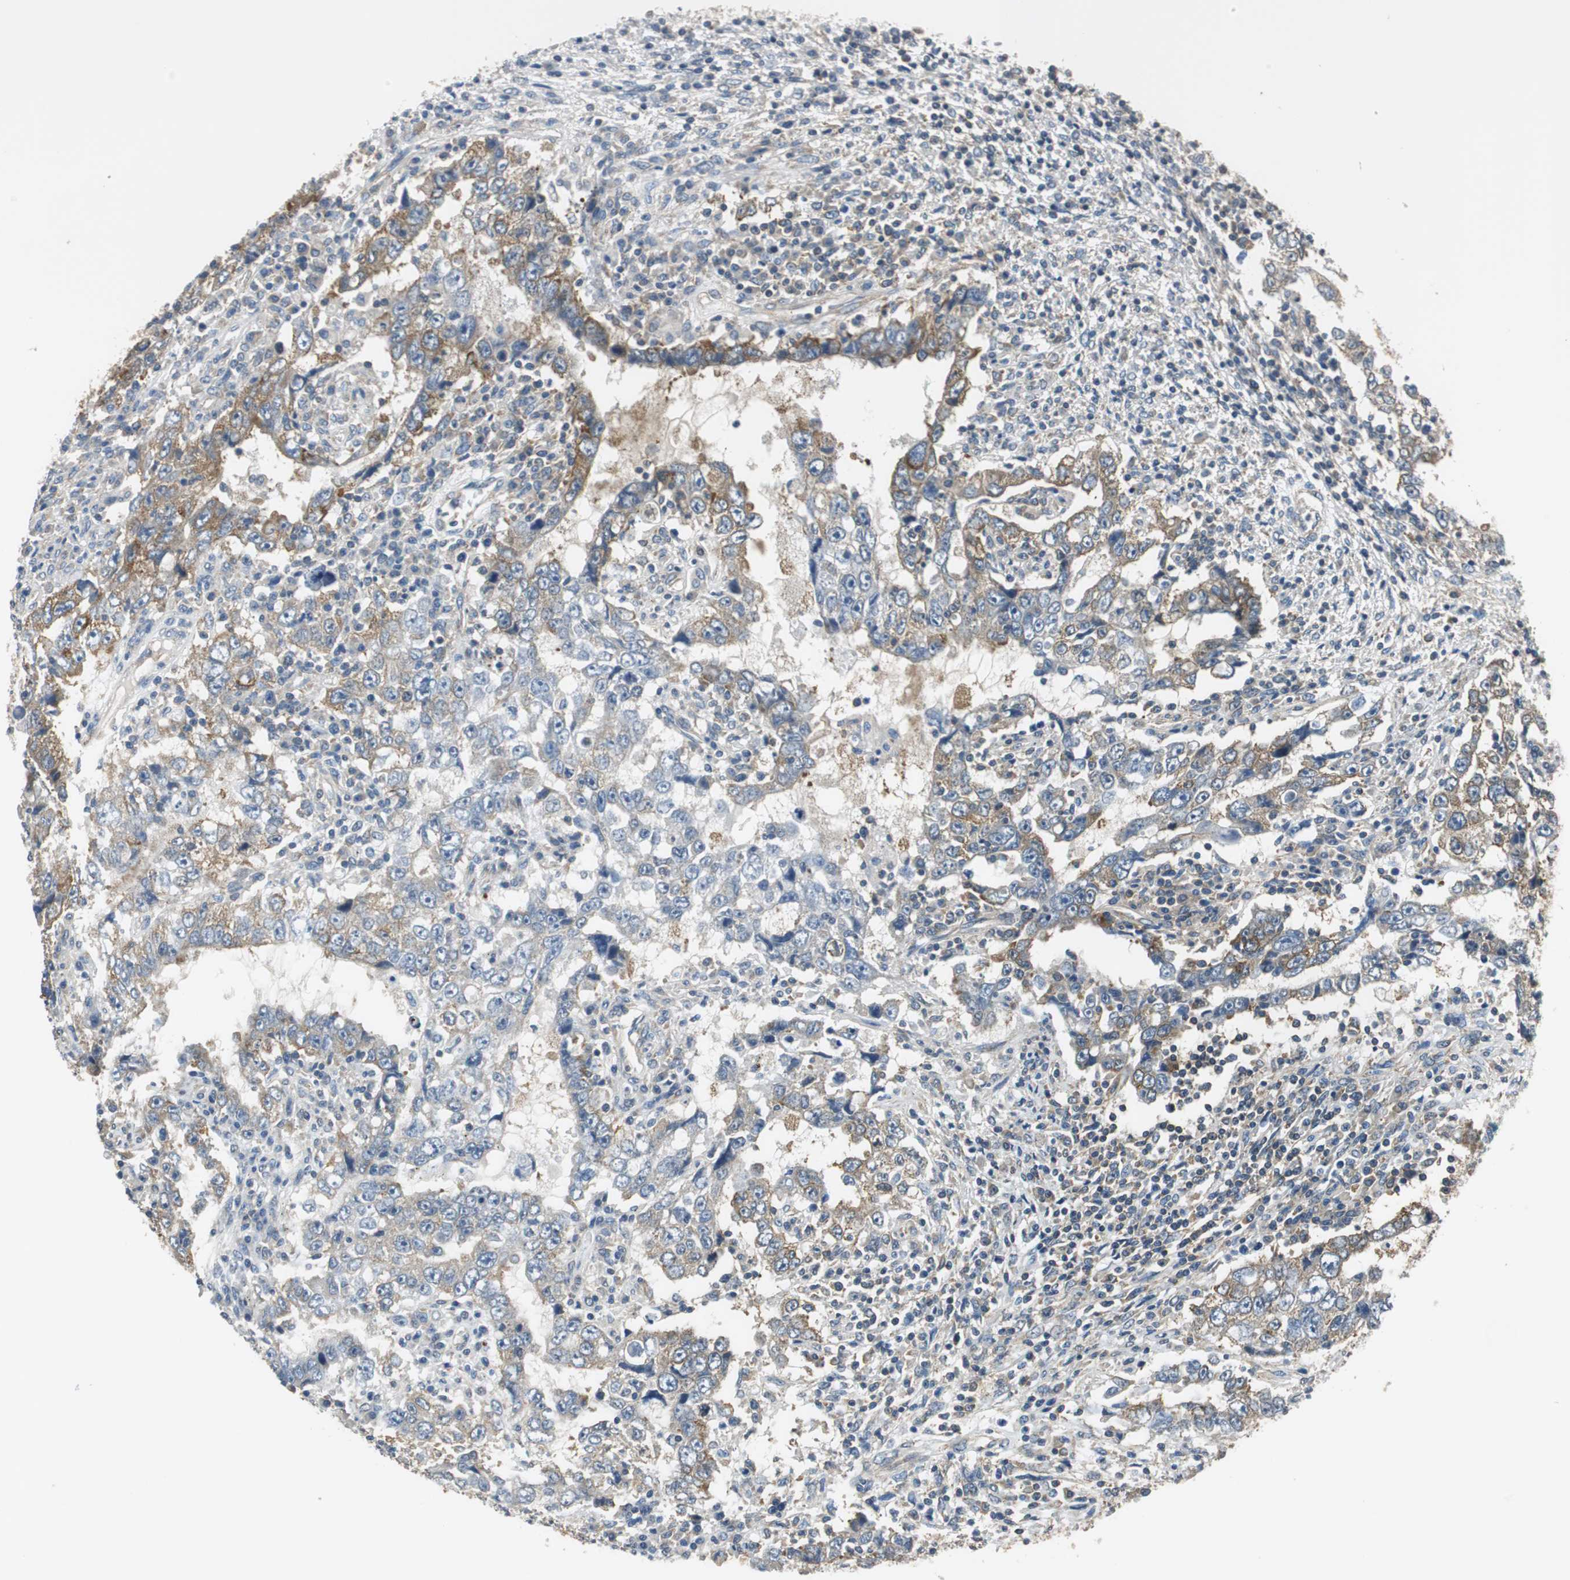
{"staining": {"intensity": "moderate", "quantity": ">75%", "location": "cytoplasmic/membranous"}, "tissue": "testis cancer", "cell_type": "Tumor cells", "image_type": "cancer", "snomed": [{"axis": "morphology", "description": "Carcinoma, Embryonal, NOS"}, {"axis": "topography", "description": "Testis"}], "caption": "Embryonal carcinoma (testis) stained with a brown dye demonstrates moderate cytoplasmic/membranous positive expression in approximately >75% of tumor cells.", "gene": "CNOT3", "patient": {"sex": "male", "age": 26}}